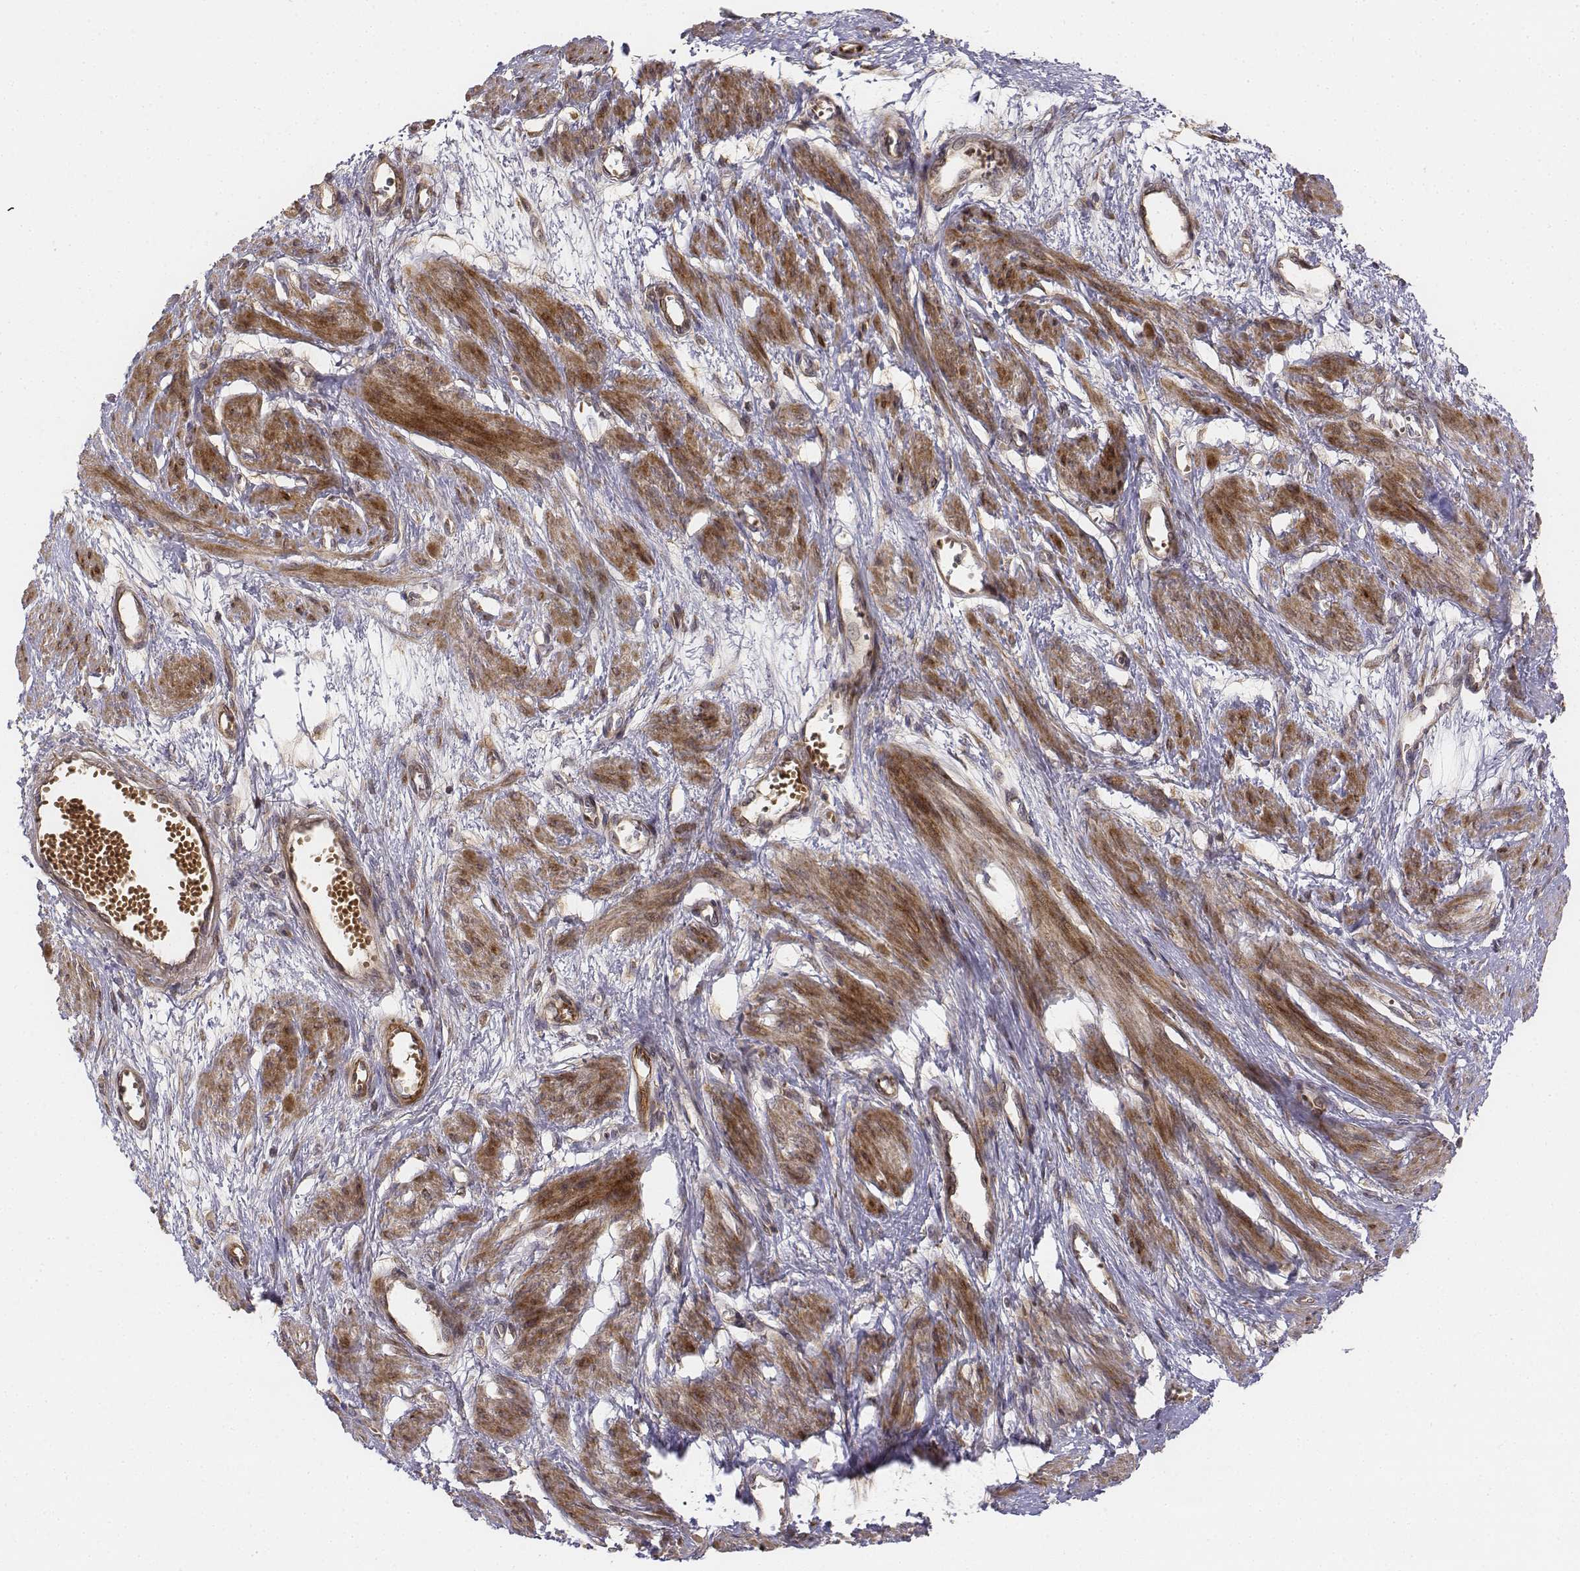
{"staining": {"intensity": "moderate", "quantity": ">75%", "location": "cytoplasmic/membranous"}, "tissue": "smooth muscle", "cell_type": "Smooth muscle cells", "image_type": "normal", "snomed": [{"axis": "morphology", "description": "Normal tissue, NOS"}, {"axis": "topography", "description": "Smooth muscle"}, {"axis": "topography", "description": "Uterus"}], "caption": "A histopathology image of smooth muscle stained for a protein demonstrates moderate cytoplasmic/membranous brown staining in smooth muscle cells. Nuclei are stained in blue.", "gene": "FBXO21", "patient": {"sex": "female", "age": 39}}